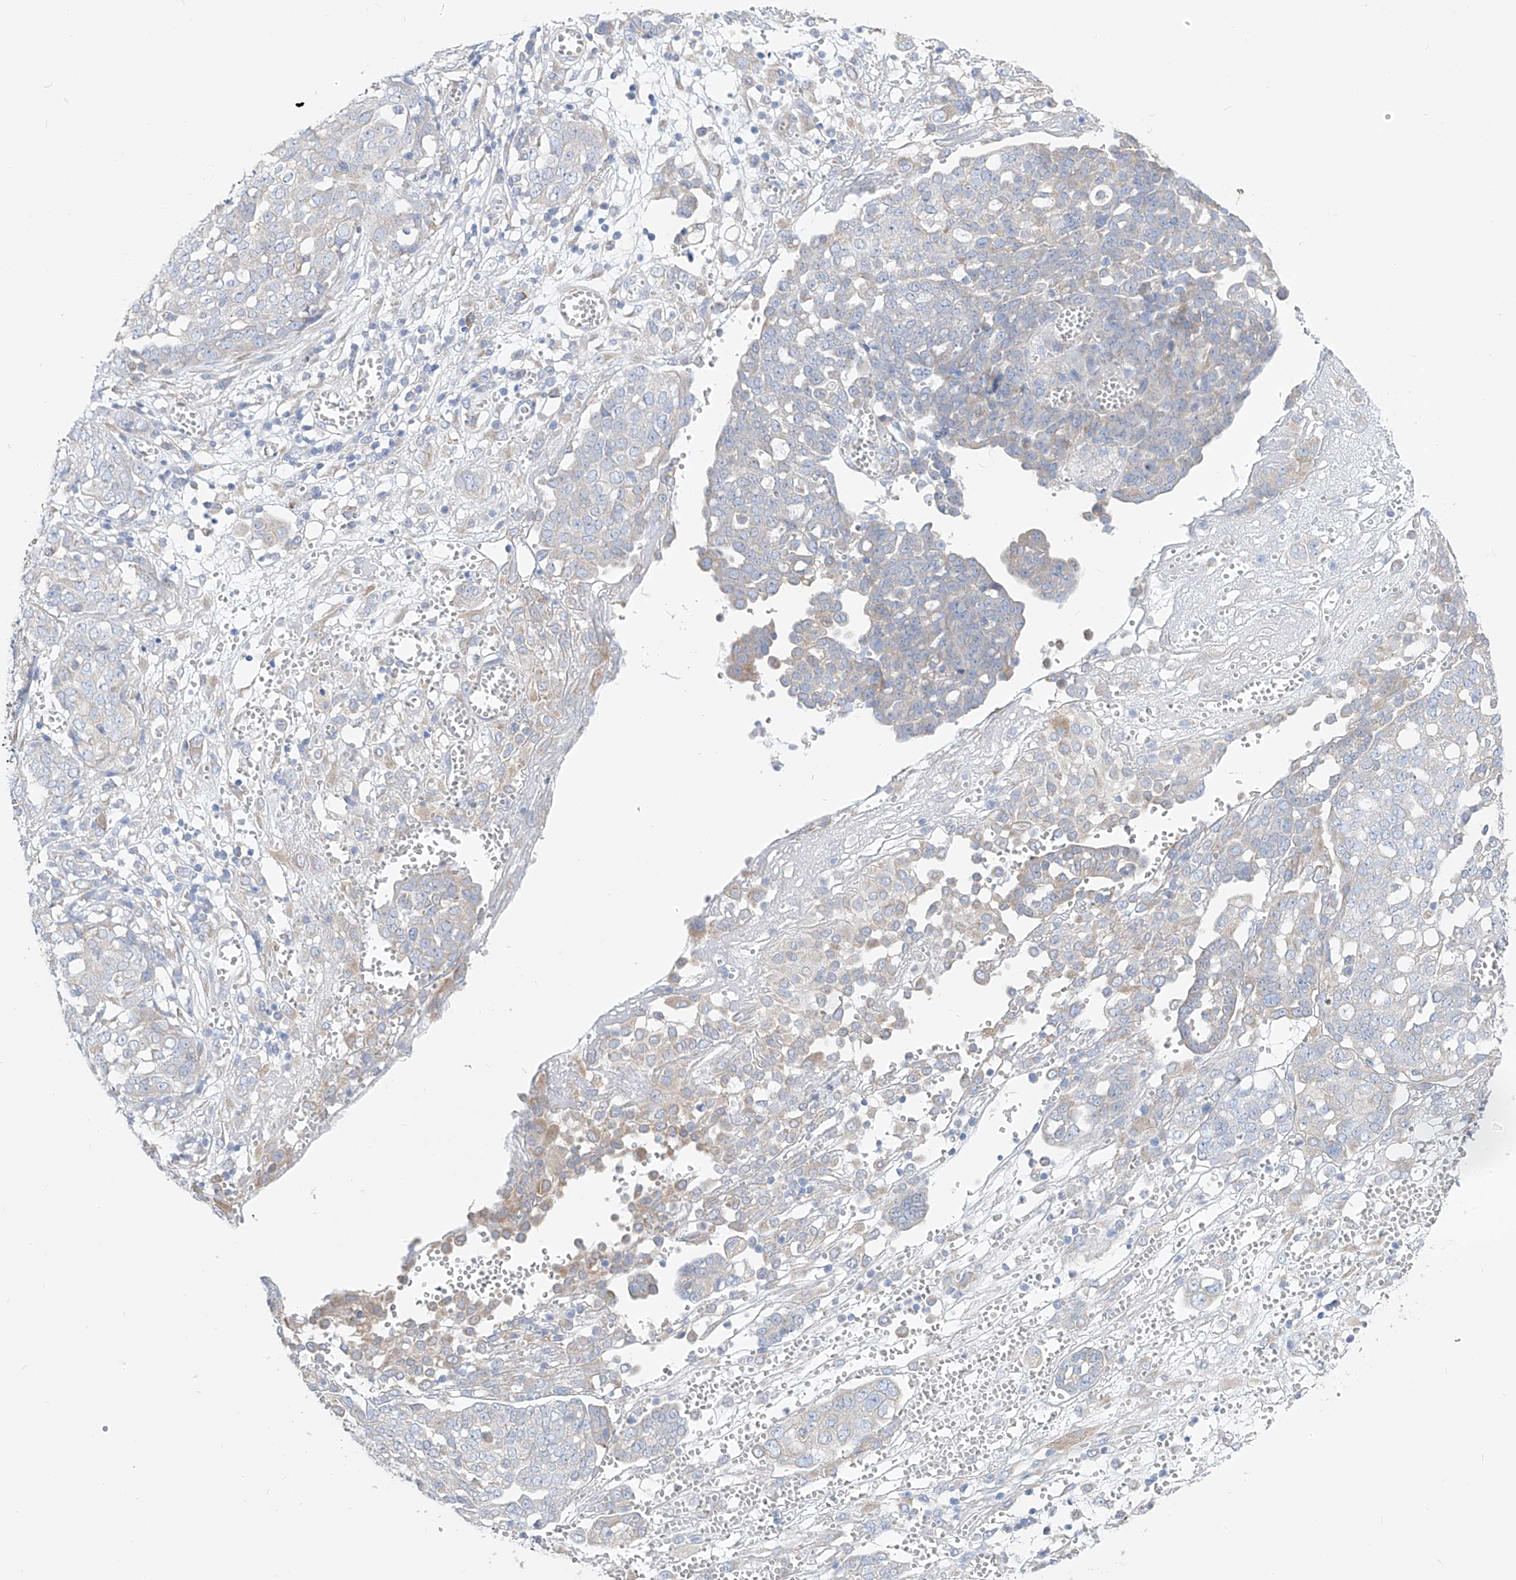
{"staining": {"intensity": "negative", "quantity": "none", "location": "none"}, "tissue": "ovarian cancer", "cell_type": "Tumor cells", "image_type": "cancer", "snomed": [{"axis": "morphology", "description": "Cystadenocarcinoma, serous, NOS"}, {"axis": "topography", "description": "Soft tissue"}, {"axis": "topography", "description": "Ovary"}], "caption": "Tumor cells are negative for brown protein staining in ovarian cancer (serous cystadenocarcinoma).", "gene": "UFL1", "patient": {"sex": "female", "age": 57}}